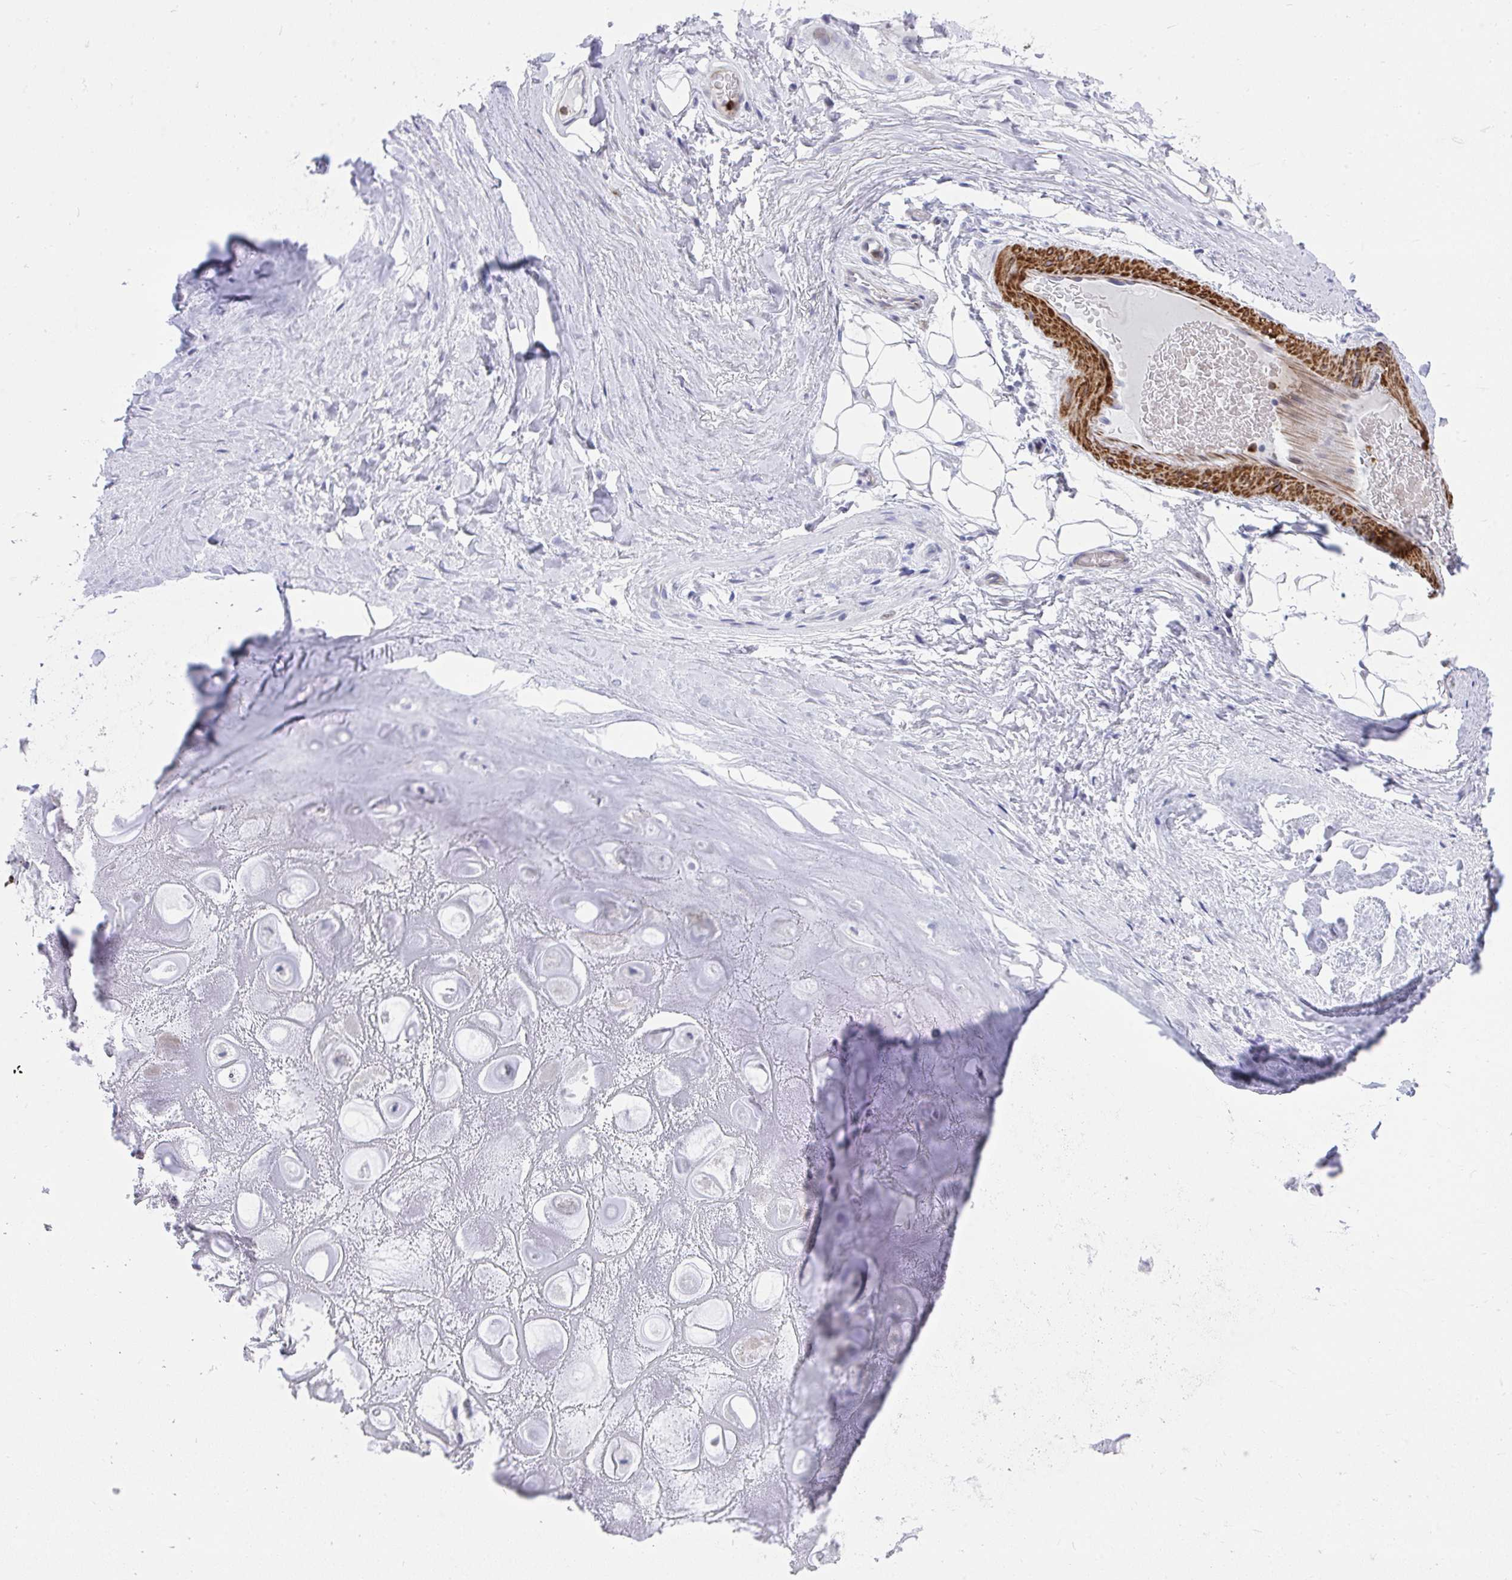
{"staining": {"intensity": "negative", "quantity": "none", "location": "none"}, "tissue": "adipose tissue", "cell_type": "Adipocytes", "image_type": "normal", "snomed": [{"axis": "morphology", "description": "Normal tissue, NOS"}, {"axis": "topography", "description": "Lymph node"}, {"axis": "topography", "description": "Cartilage tissue"}, {"axis": "topography", "description": "Nasopharynx"}], "caption": "The image shows no significant staining in adipocytes of adipose tissue. (DAB immunohistochemistry (IHC) with hematoxylin counter stain).", "gene": "CSTB", "patient": {"sex": "male", "age": 63}}